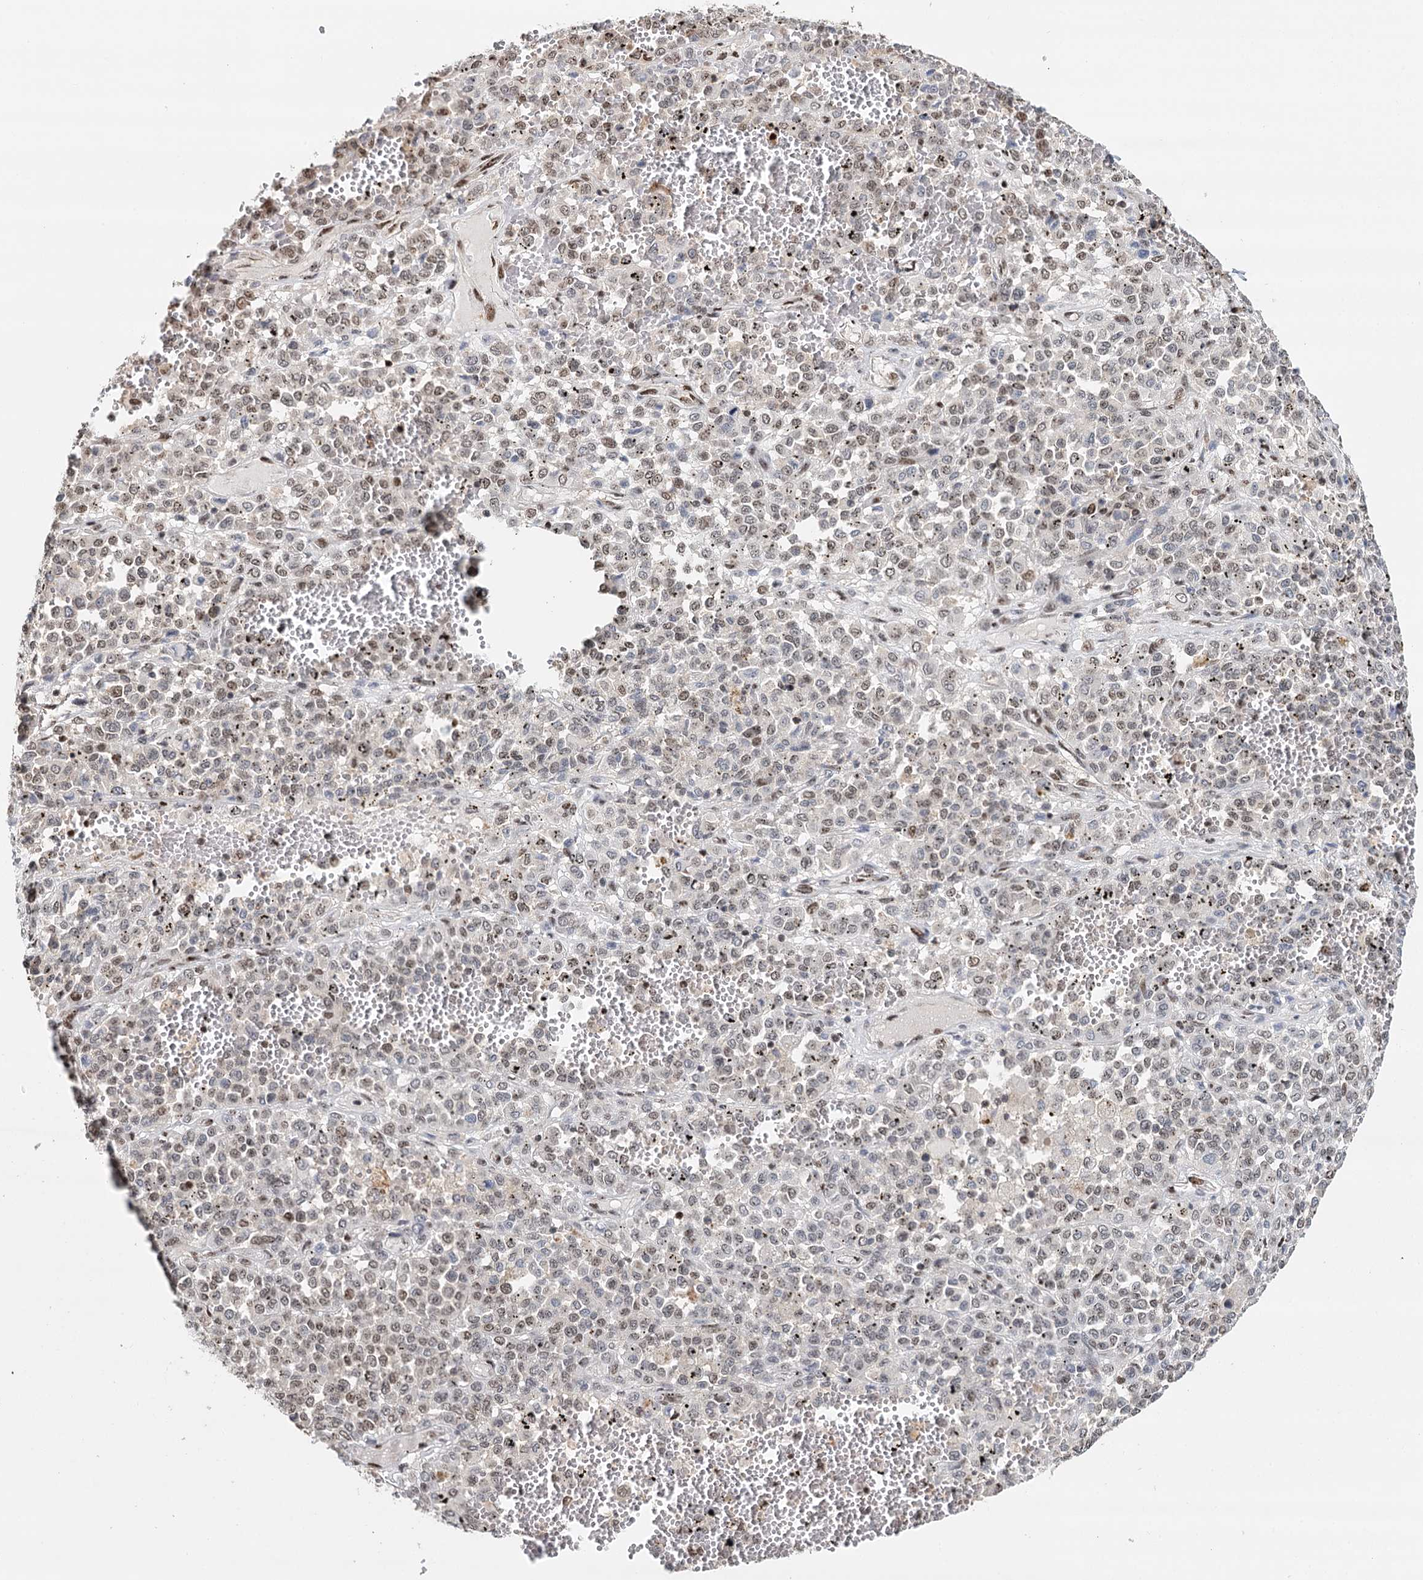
{"staining": {"intensity": "weak", "quantity": "25%-75%", "location": "nuclear"}, "tissue": "melanoma", "cell_type": "Tumor cells", "image_type": "cancer", "snomed": [{"axis": "morphology", "description": "Malignant melanoma, Metastatic site"}, {"axis": "topography", "description": "Pancreas"}], "caption": "Immunohistochemistry (IHC) histopathology image of malignant melanoma (metastatic site) stained for a protein (brown), which exhibits low levels of weak nuclear positivity in about 25%-75% of tumor cells.", "gene": "RPS27A", "patient": {"sex": "female", "age": 30}}